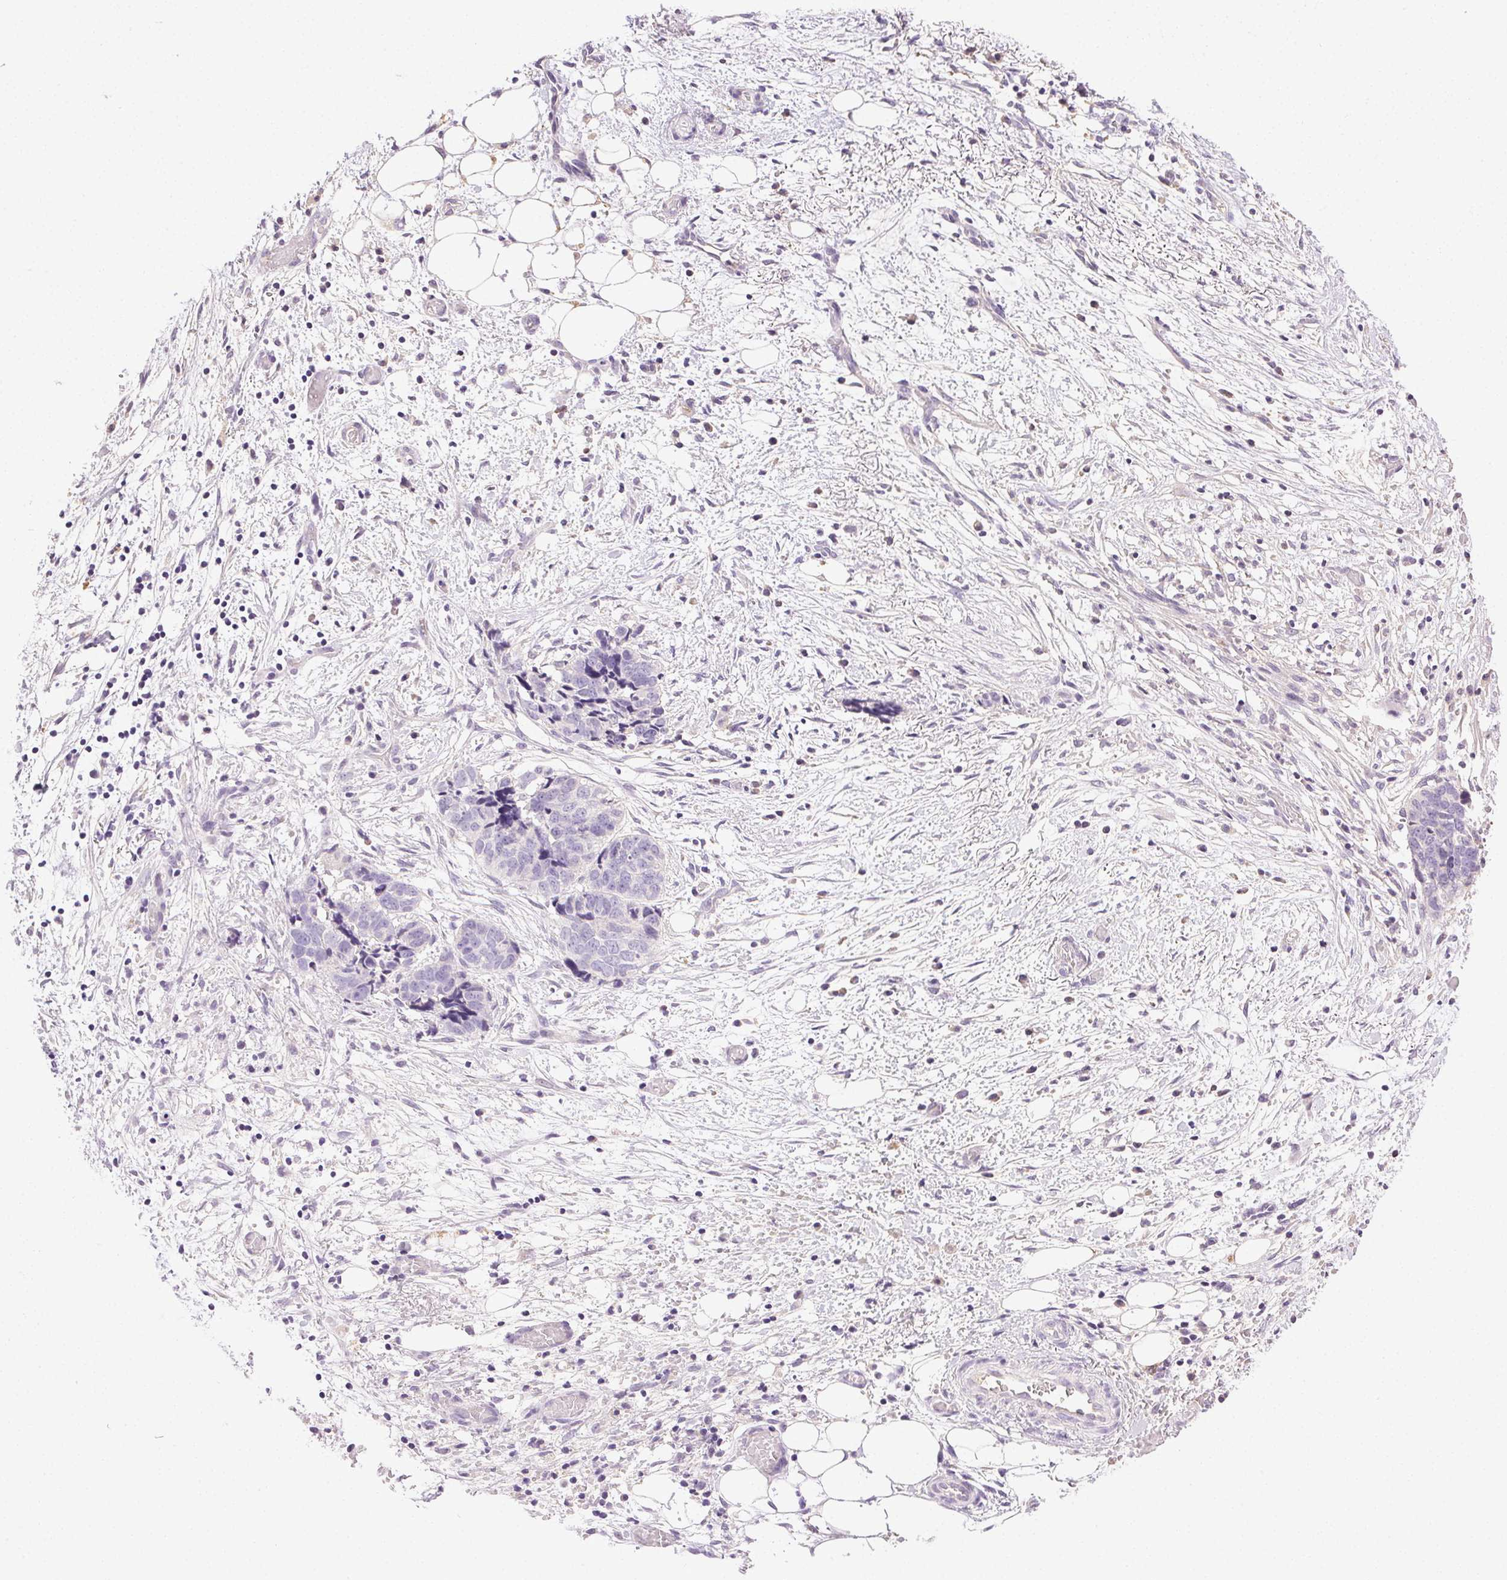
{"staining": {"intensity": "negative", "quantity": "none", "location": "none"}, "tissue": "ovarian cancer", "cell_type": "Tumor cells", "image_type": "cancer", "snomed": [{"axis": "morphology", "description": "Cystadenocarcinoma, serous, NOS"}, {"axis": "topography", "description": "Ovary"}], "caption": "Tumor cells are negative for protein expression in human ovarian serous cystadenocarcinoma. Nuclei are stained in blue.", "gene": "BPIFB2", "patient": {"sex": "female", "age": 69}}